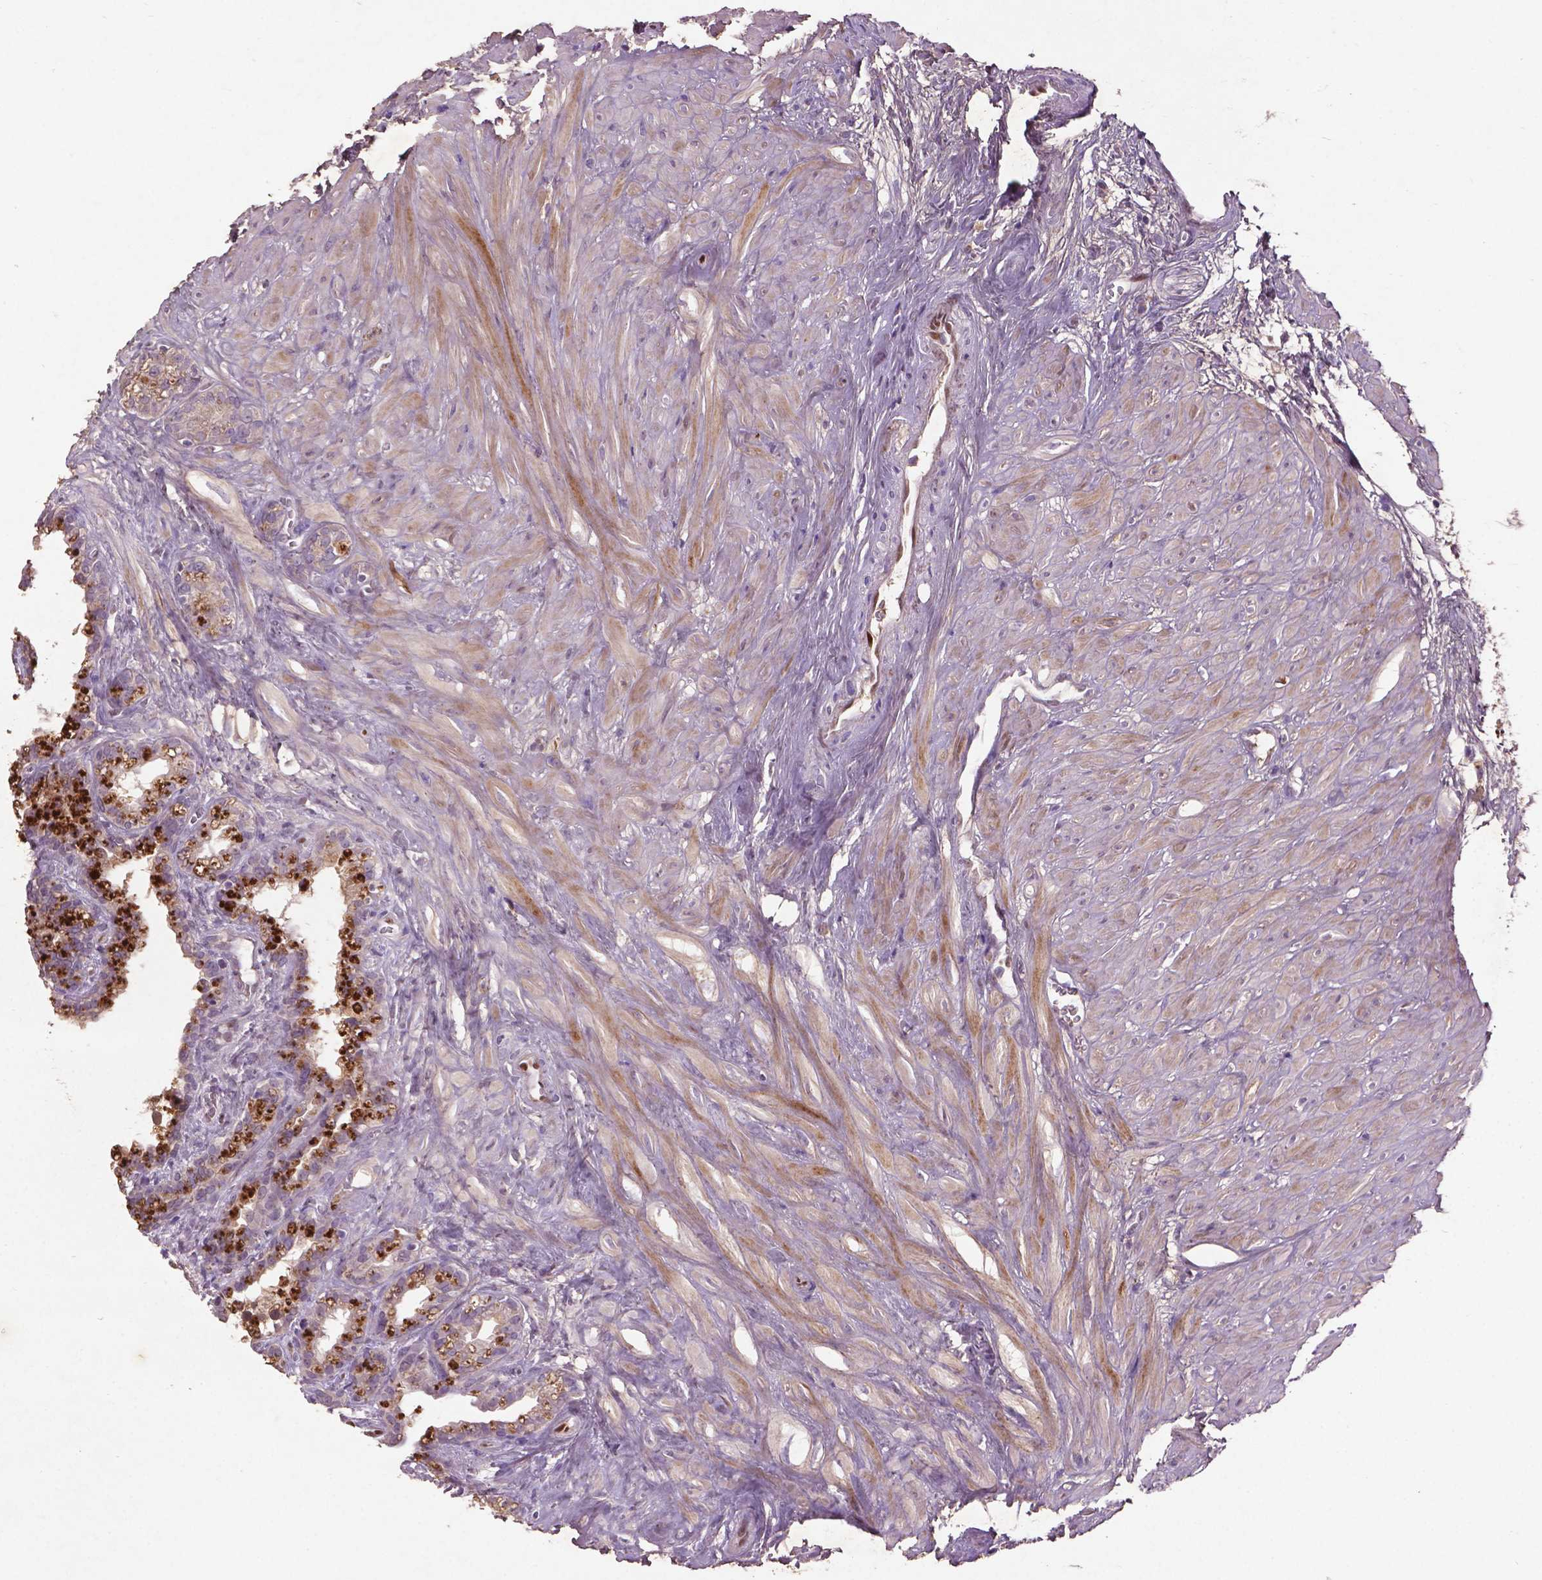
{"staining": {"intensity": "negative", "quantity": "none", "location": "none"}, "tissue": "seminal vesicle", "cell_type": "Glandular cells", "image_type": "normal", "snomed": [{"axis": "morphology", "description": "Normal tissue, NOS"}, {"axis": "morphology", "description": "Urothelial carcinoma, NOS"}, {"axis": "topography", "description": "Urinary bladder"}, {"axis": "topography", "description": "Seminal veicle"}], "caption": "IHC micrograph of normal seminal vesicle stained for a protein (brown), which shows no staining in glandular cells.", "gene": "SOX17", "patient": {"sex": "male", "age": 76}}